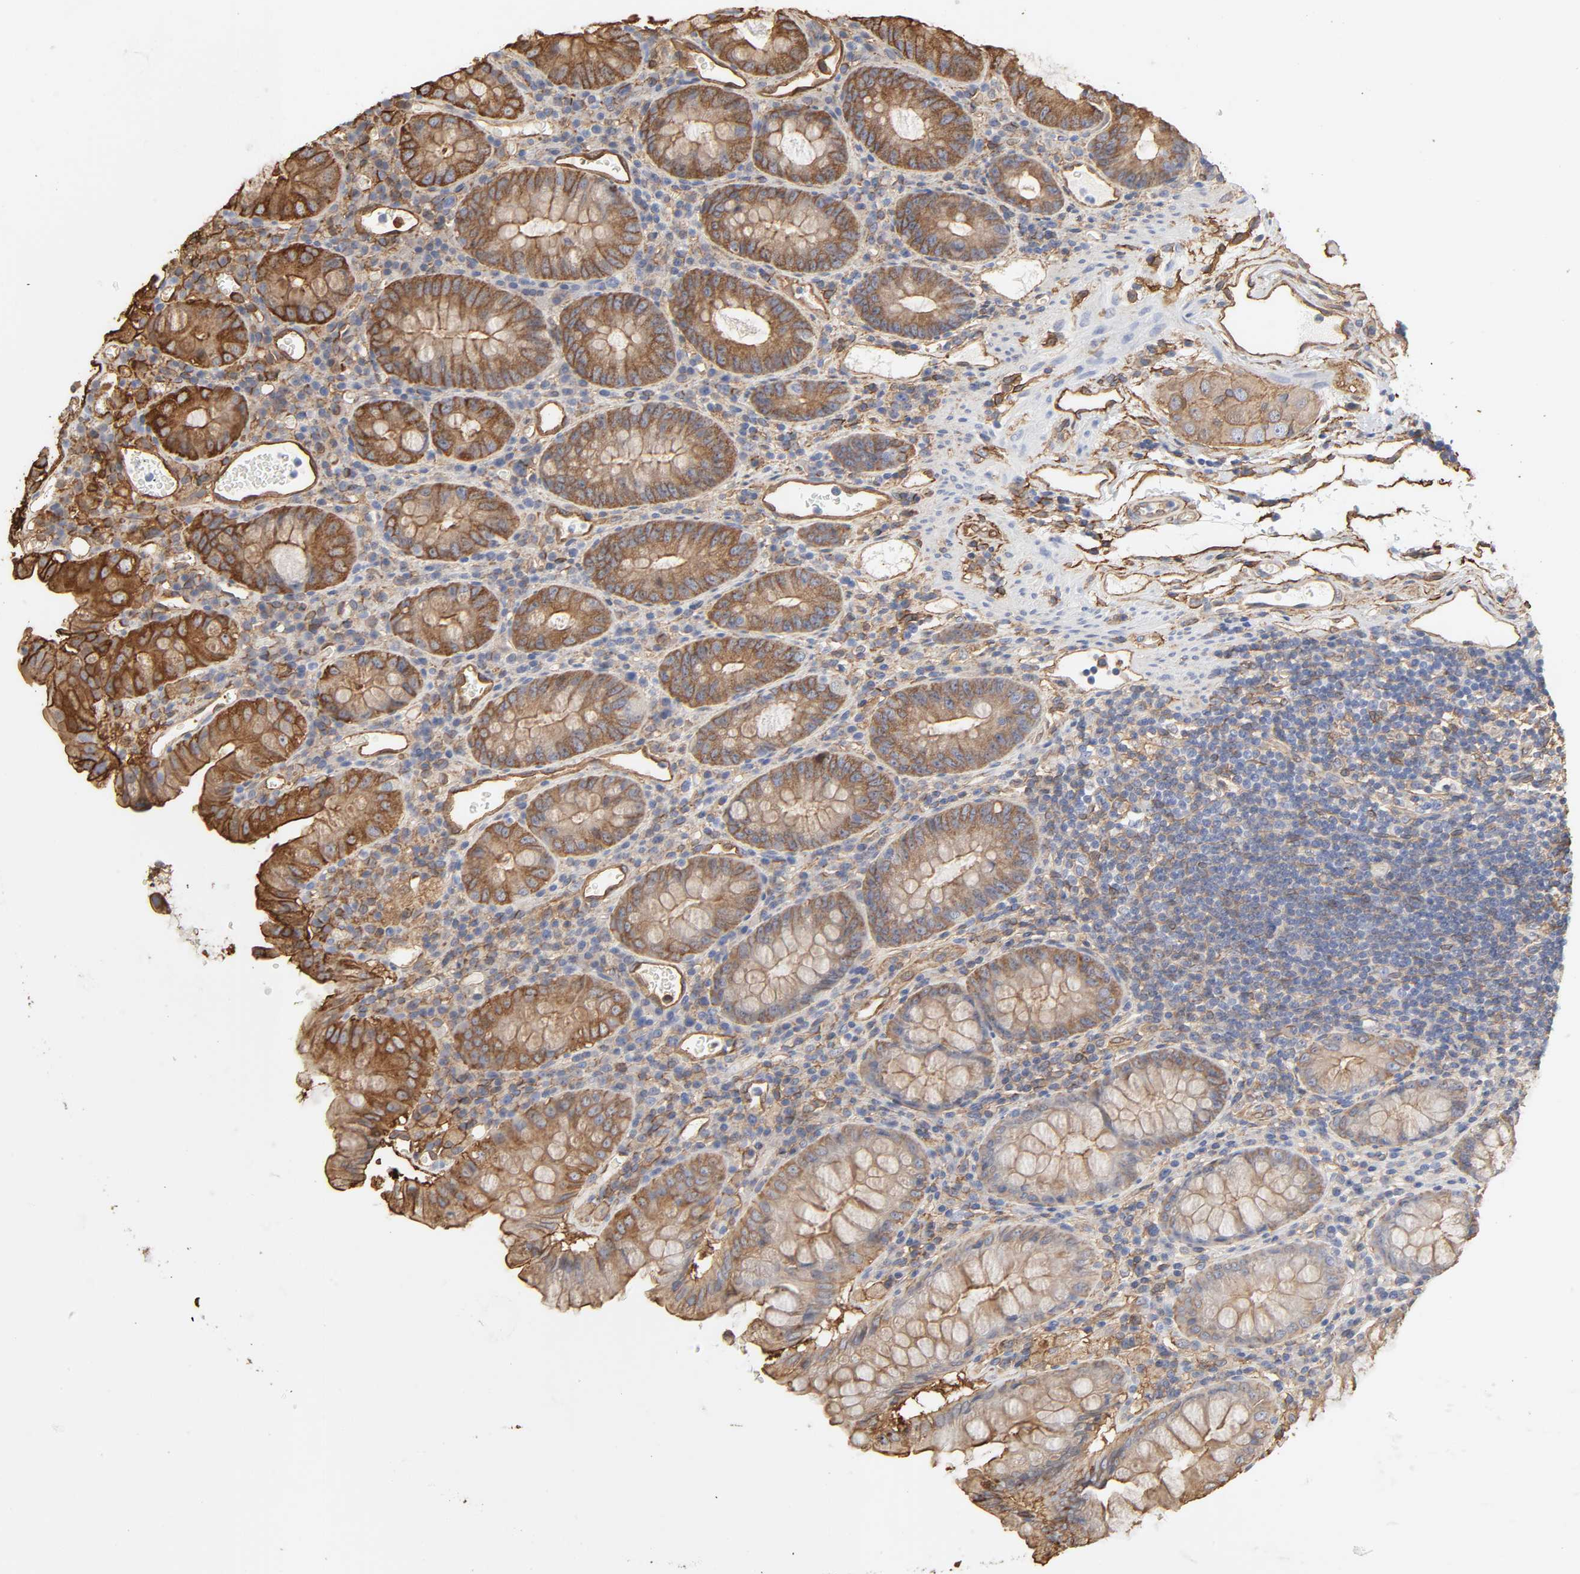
{"staining": {"intensity": "moderate", "quantity": ">75%", "location": "cytoplasmic/membranous"}, "tissue": "colon", "cell_type": "Endothelial cells", "image_type": "normal", "snomed": [{"axis": "morphology", "description": "Normal tissue, NOS"}, {"axis": "topography", "description": "Colon"}], "caption": "Immunohistochemistry (DAB) staining of normal human colon displays moderate cytoplasmic/membranous protein staining in approximately >75% of endothelial cells. (DAB IHC, brown staining for protein, blue staining for nuclei).", "gene": "ANXA2", "patient": {"sex": "female", "age": 46}}